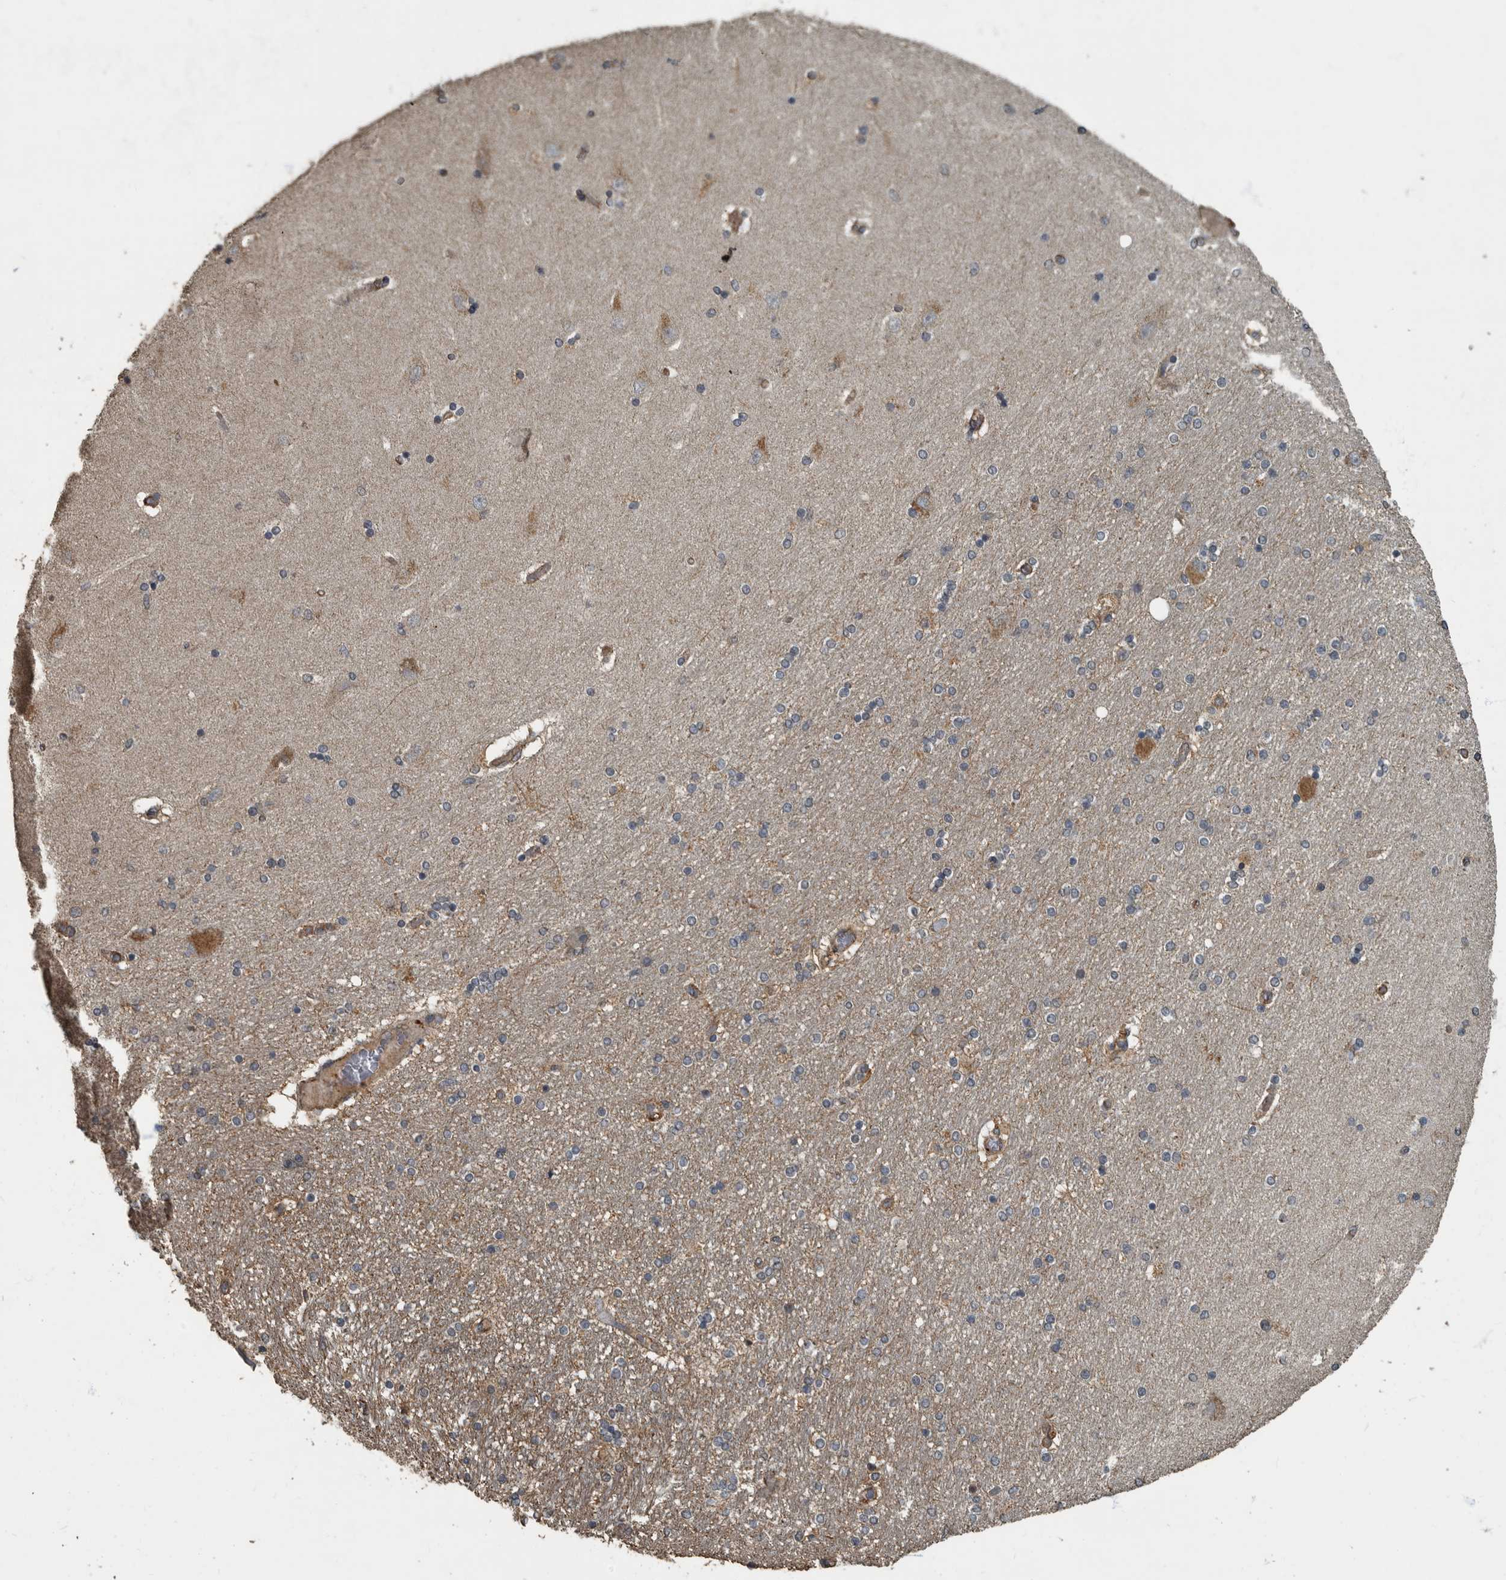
{"staining": {"intensity": "negative", "quantity": "none", "location": "none"}, "tissue": "hippocampus", "cell_type": "Glial cells", "image_type": "normal", "snomed": [{"axis": "morphology", "description": "Normal tissue, NOS"}, {"axis": "topography", "description": "Hippocampus"}], "caption": "This histopathology image is of unremarkable hippocampus stained with IHC to label a protein in brown with the nuclei are counter-stained blue. There is no positivity in glial cells. (IHC, brightfield microscopy, high magnification).", "gene": "IL15RA", "patient": {"sex": "female", "age": 54}}